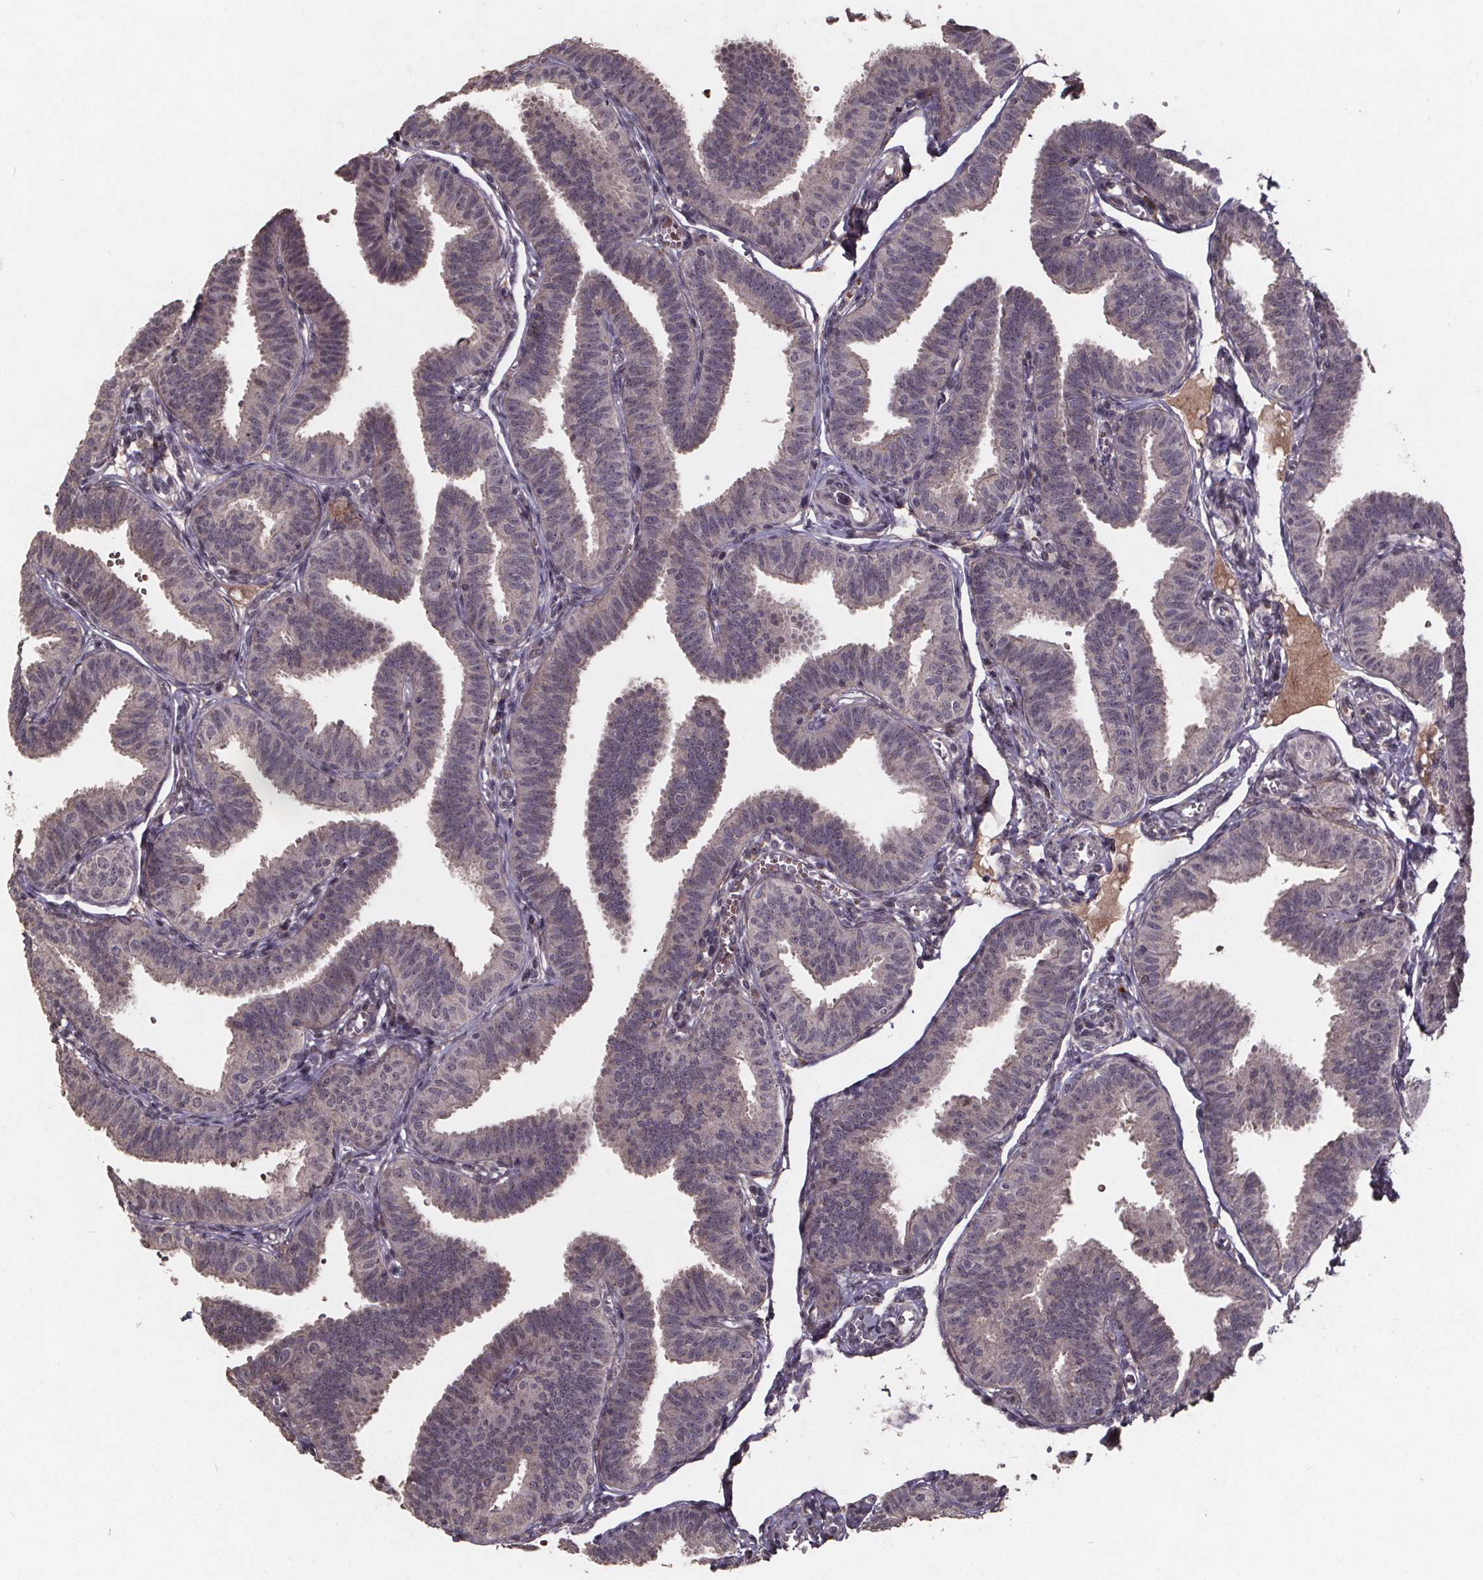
{"staining": {"intensity": "negative", "quantity": "none", "location": "none"}, "tissue": "fallopian tube", "cell_type": "Glandular cells", "image_type": "normal", "snomed": [{"axis": "morphology", "description": "Normal tissue, NOS"}, {"axis": "topography", "description": "Fallopian tube"}], "caption": "Histopathology image shows no significant protein staining in glandular cells of normal fallopian tube.", "gene": "GPX3", "patient": {"sex": "female", "age": 25}}